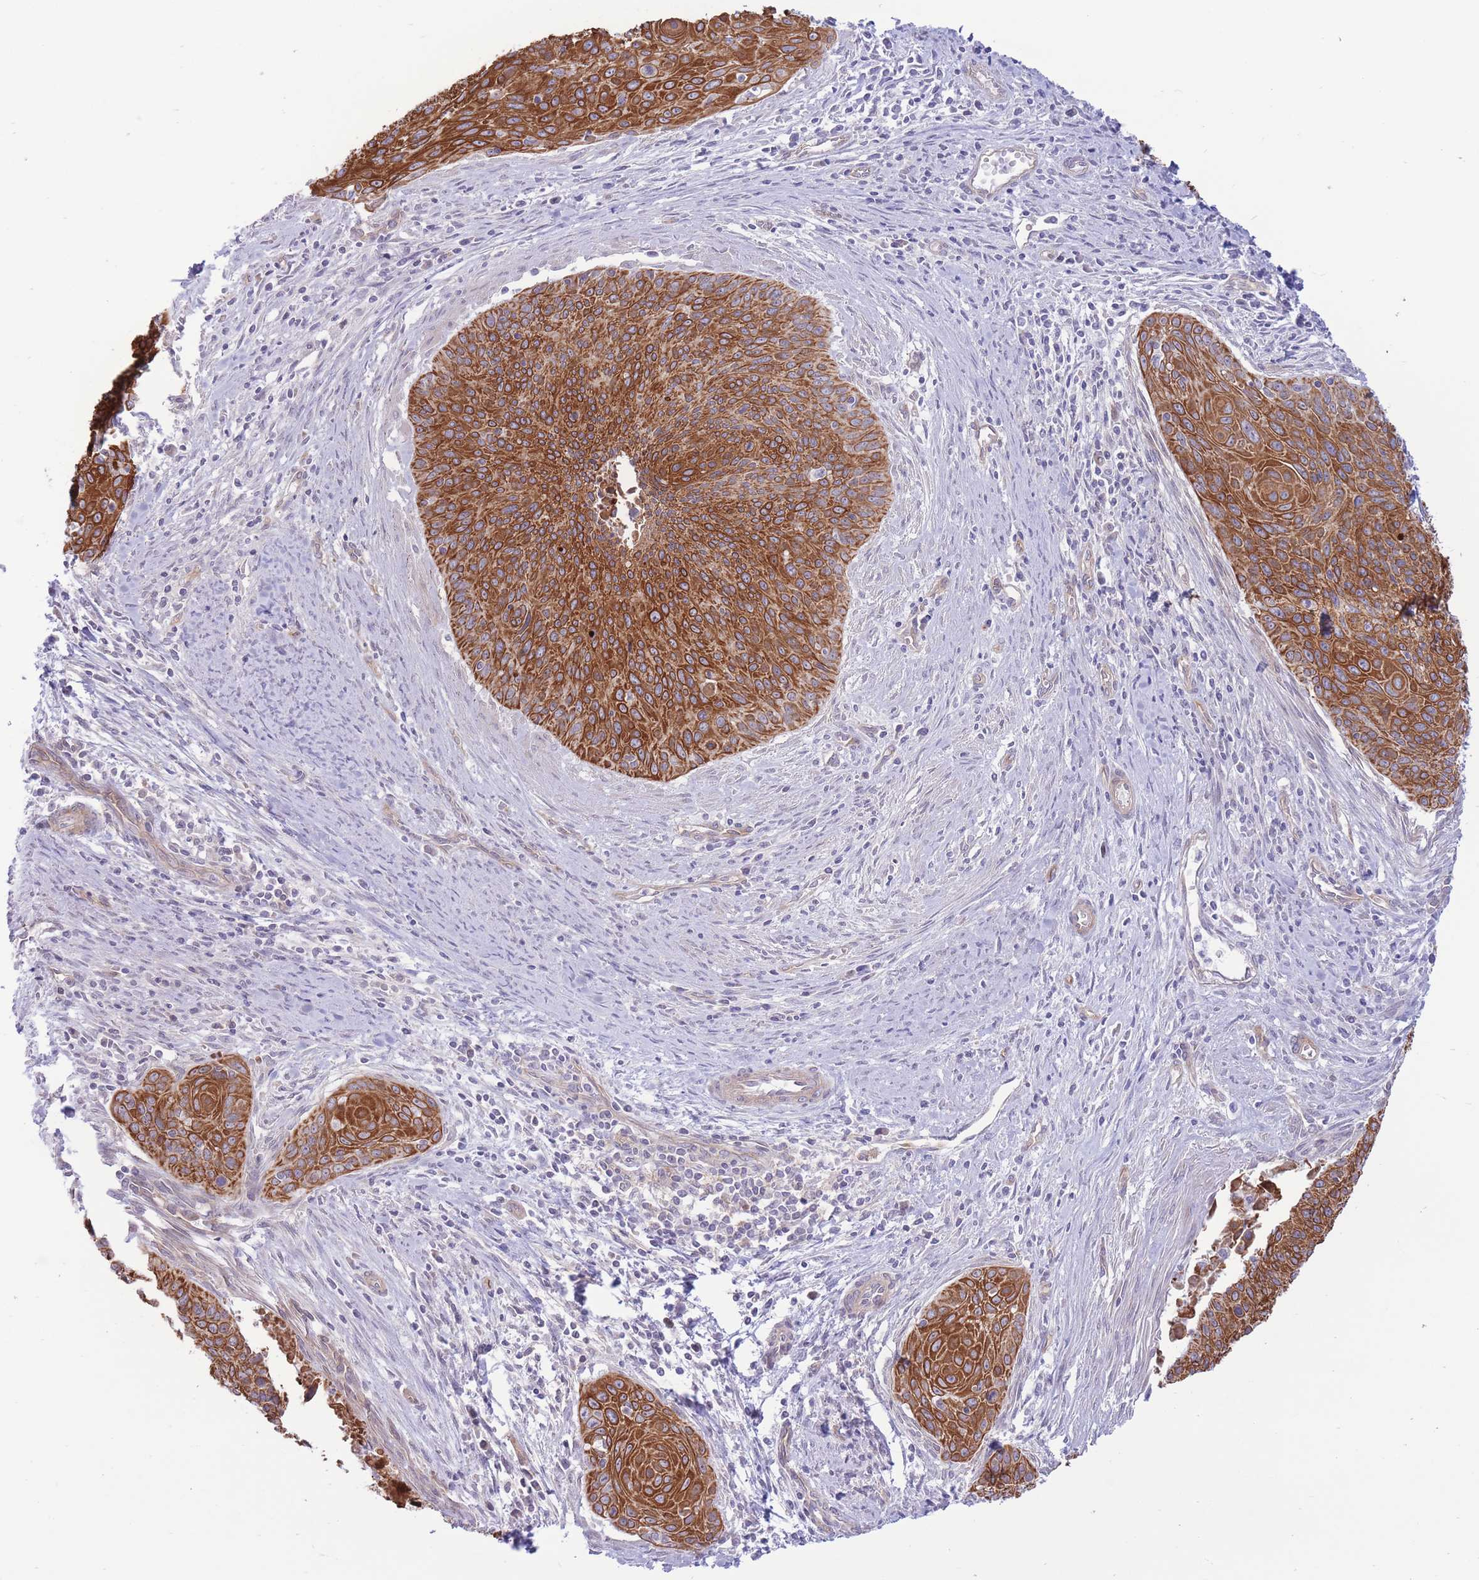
{"staining": {"intensity": "strong", "quantity": ">75%", "location": "cytoplasmic/membranous"}, "tissue": "cervical cancer", "cell_type": "Tumor cells", "image_type": "cancer", "snomed": [{"axis": "morphology", "description": "Squamous cell carcinoma, NOS"}, {"axis": "topography", "description": "Cervix"}], "caption": "Human cervical cancer stained with a protein marker shows strong staining in tumor cells.", "gene": "MRPS31", "patient": {"sex": "female", "age": 55}}